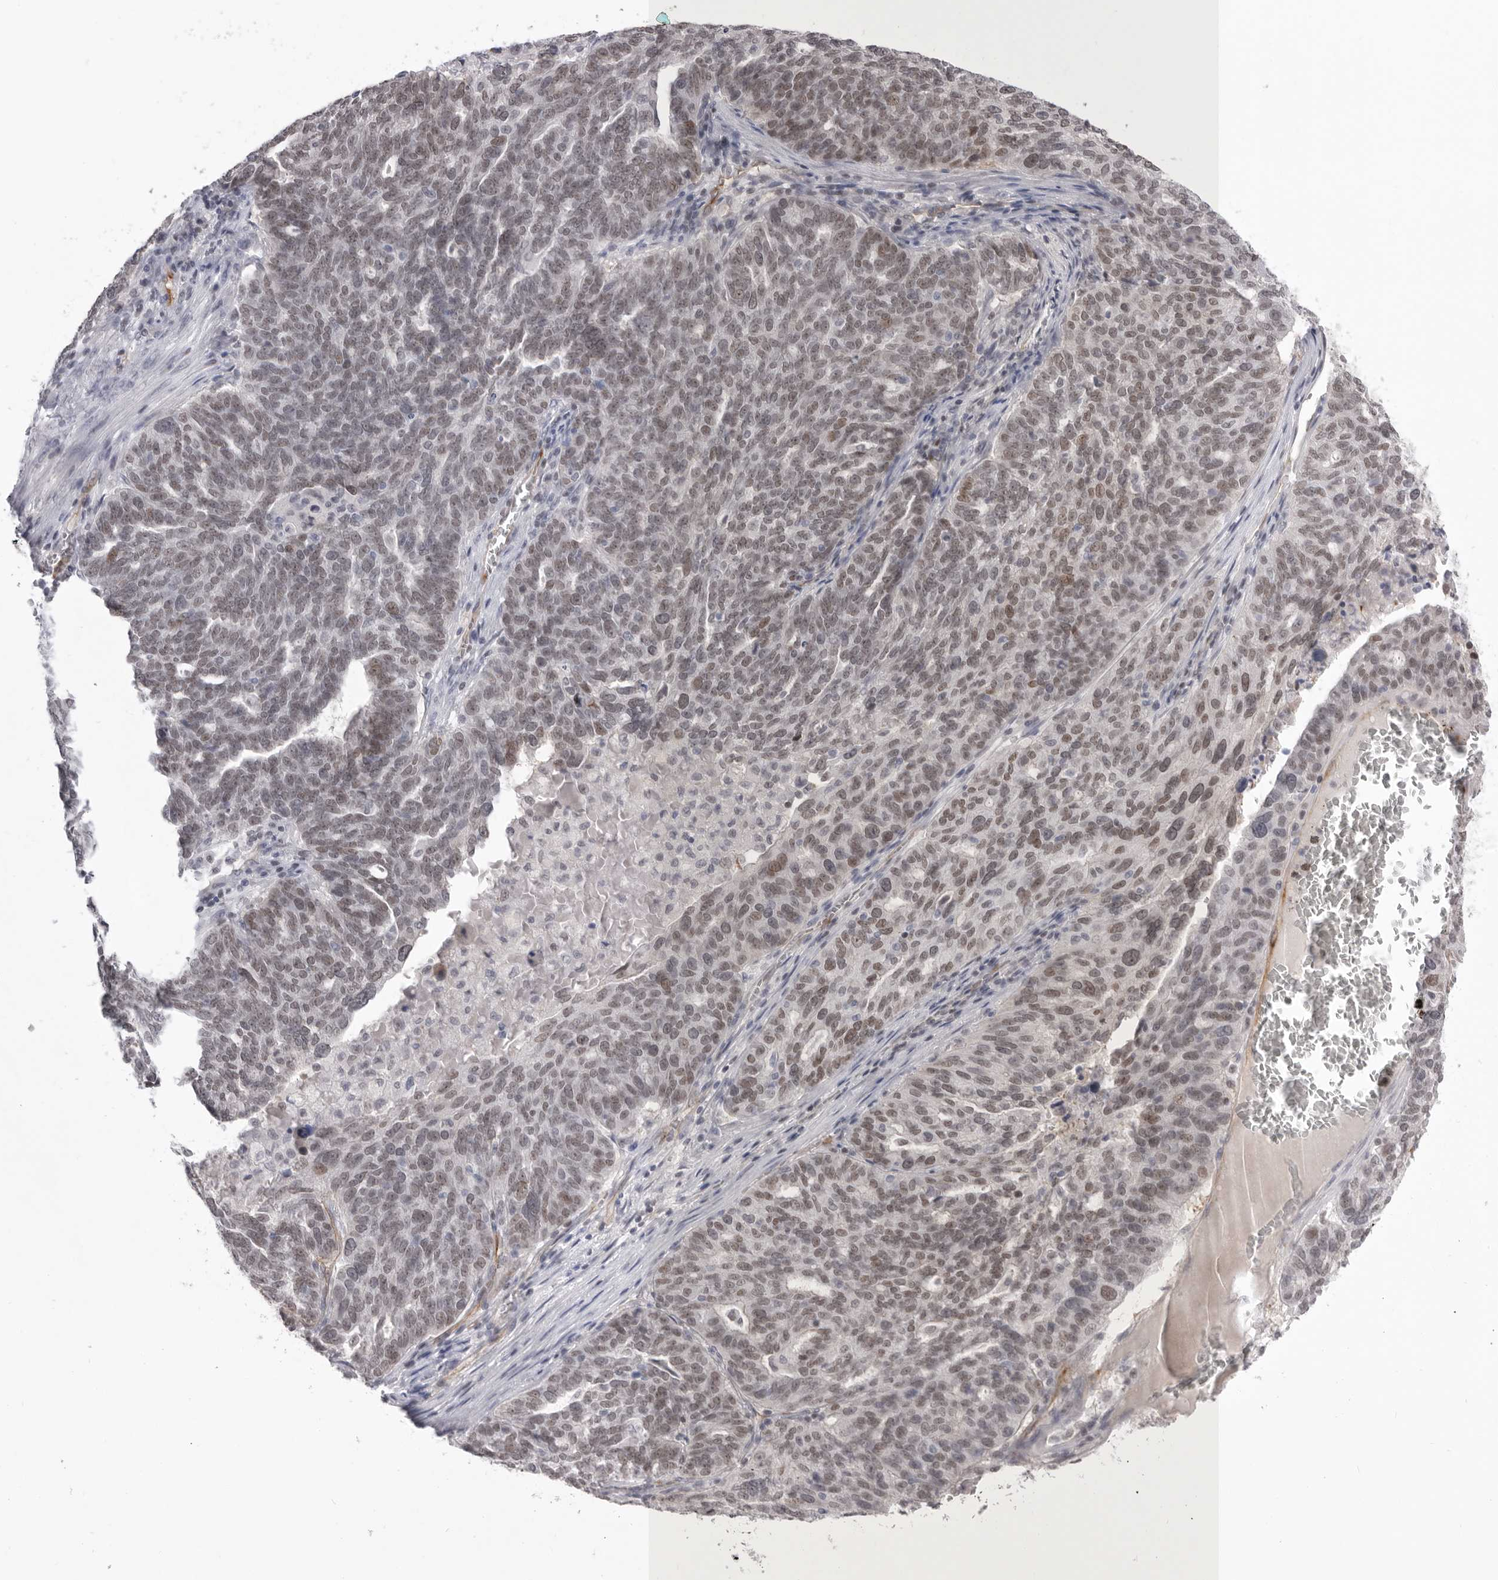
{"staining": {"intensity": "weak", "quantity": ">75%", "location": "nuclear"}, "tissue": "ovarian cancer", "cell_type": "Tumor cells", "image_type": "cancer", "snomed": [{"axis": "morphology", "description": "Cystadenocarcinoma, serous, NOS"}, {"axis": "topography", "description": "Ovary"}], "caption": "This is an image of immunohistochemistry (IHC) staining of ovarian cancer (serous cystadenocarcinoma), which shows weak positivity in the nuclear of tumor cells.", "gene": "ZBTB7B", "patient": {"sex": "female", "age": 59}}